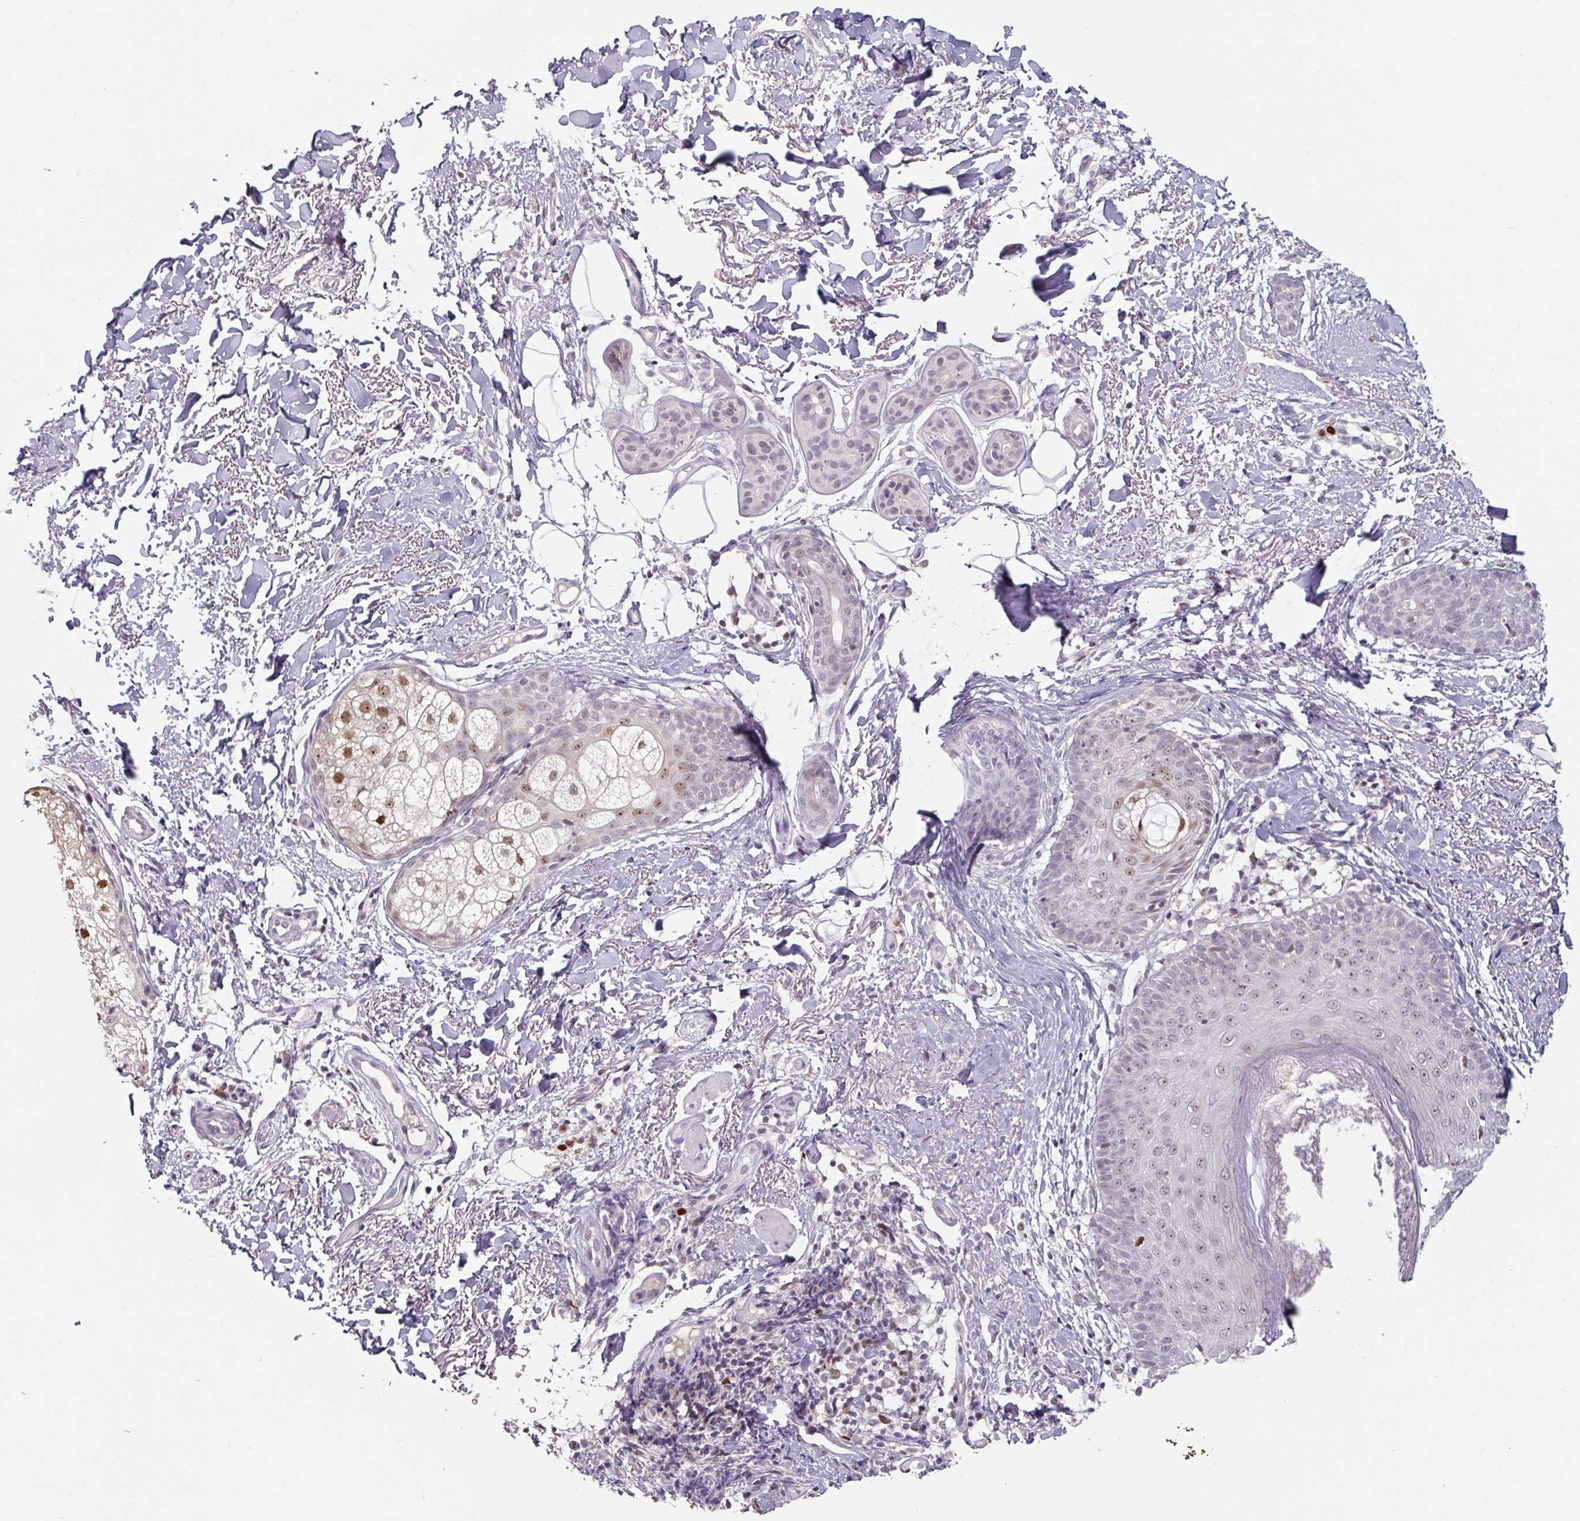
{"staining": {"intensity": "negative", "quantity": "none", "location": "none"}, "tissue": "skin cancer", "cell_type": "Tumor cells", "image_type": "cancer", "snomed": [{"axis": "morphology", "description": "Basal cell carcinoma"}, {"axis": "topography", "description": "Skin"}], "caption": "Tumor cells show no significant positivity in skin cancer (basal cell carcinoma).", "gene": "ZBTB6", "patient": {"sex": "female", "age": 60}}